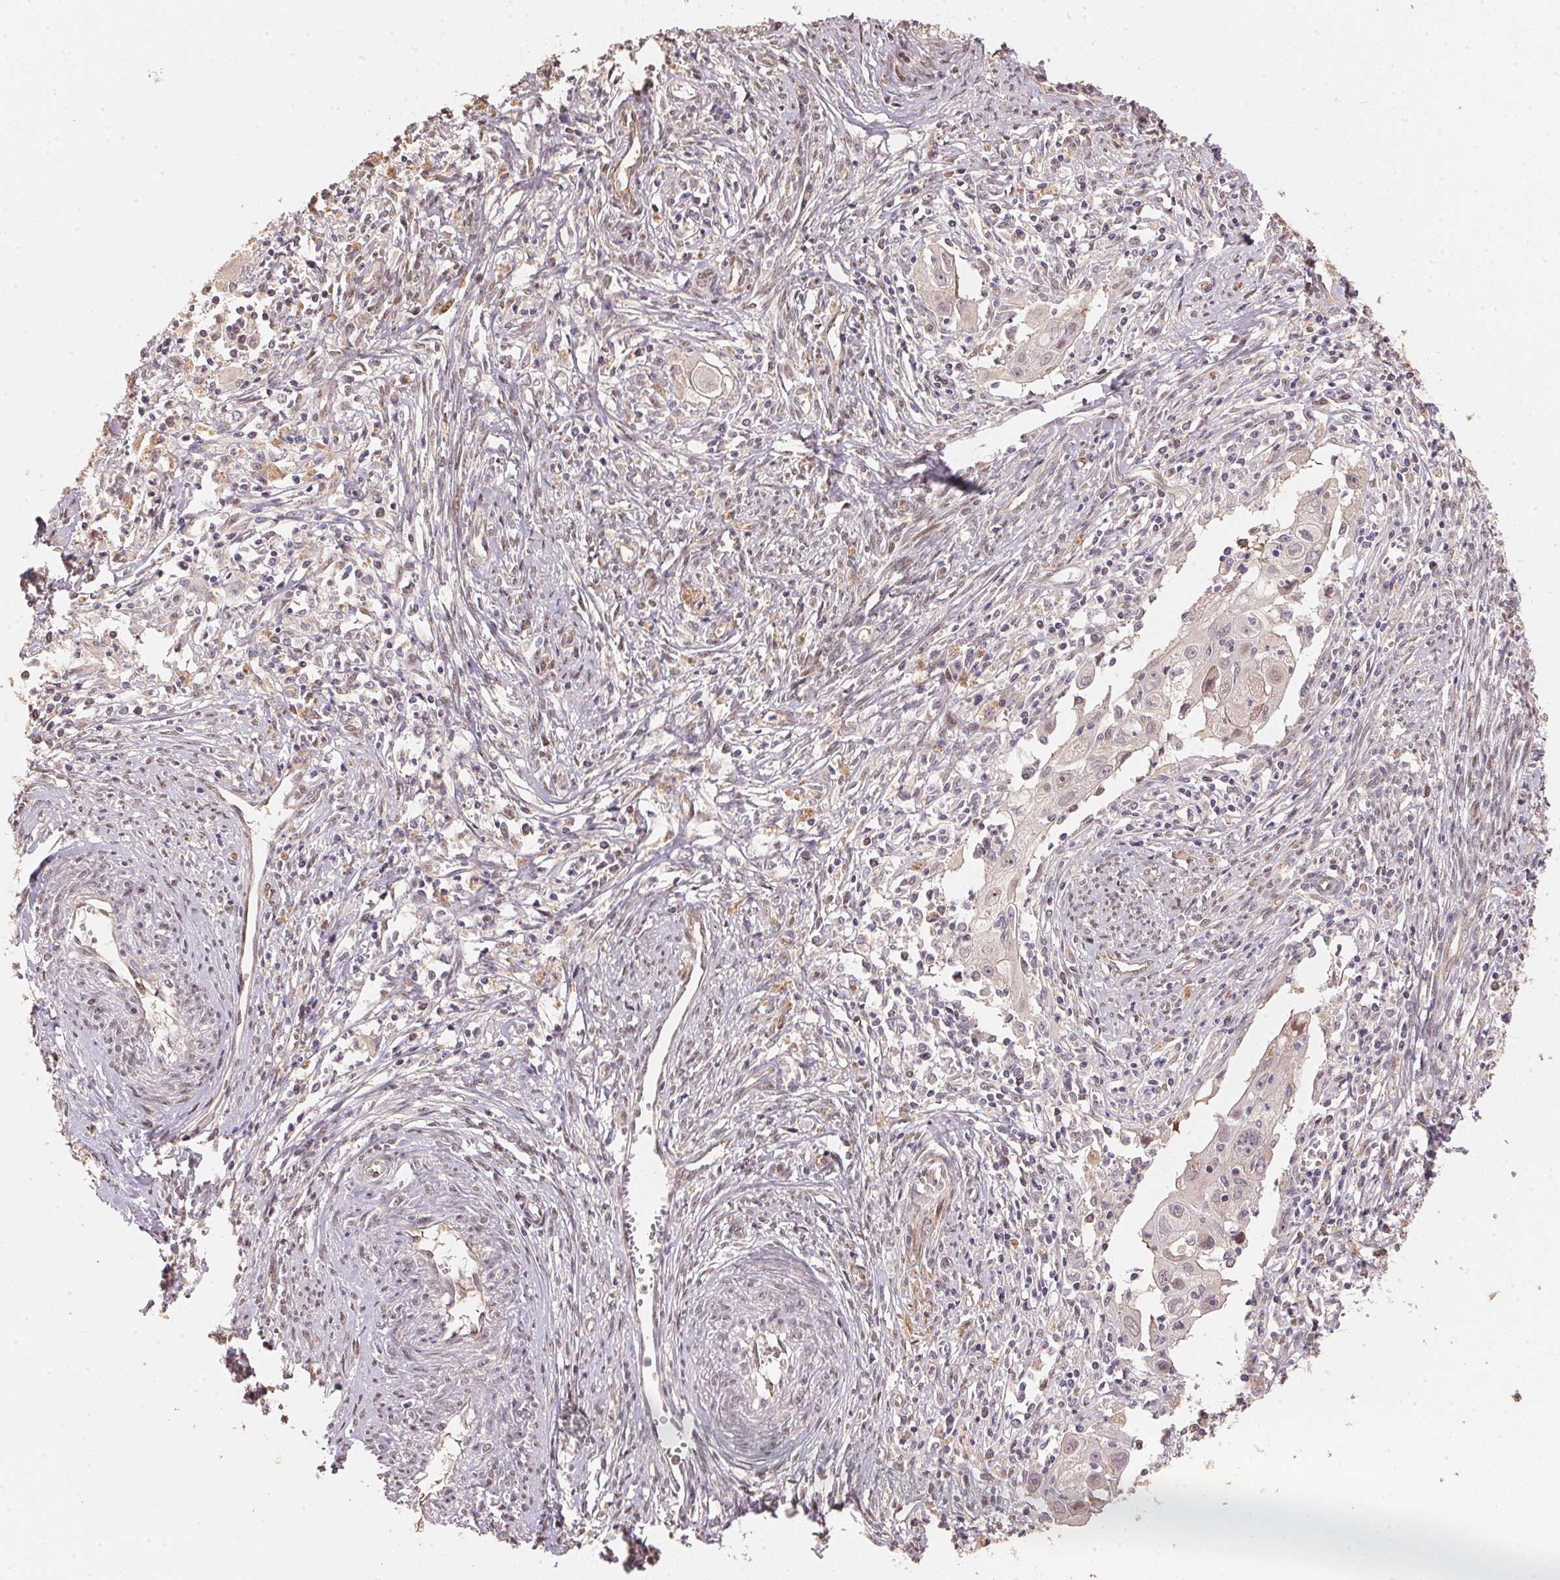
{"staining": {"intensity": "negative", "quantity": "none", "location": "none"}, "tissue": "cervical cancer", "cell_type": "Tumor cells", "image_type": "cancer", "snomed": [{"axis": "morphology", "description": "Squamous cell carcinoma, NOS"}, {"axis": "topography", "description": "Cervix"}], "caption": "Protein analysis of cervical cancer exhibits no significant positivity in tumor cells.", "gene": "TMEM222", "patient": {"sex": "female", "age": 30}}